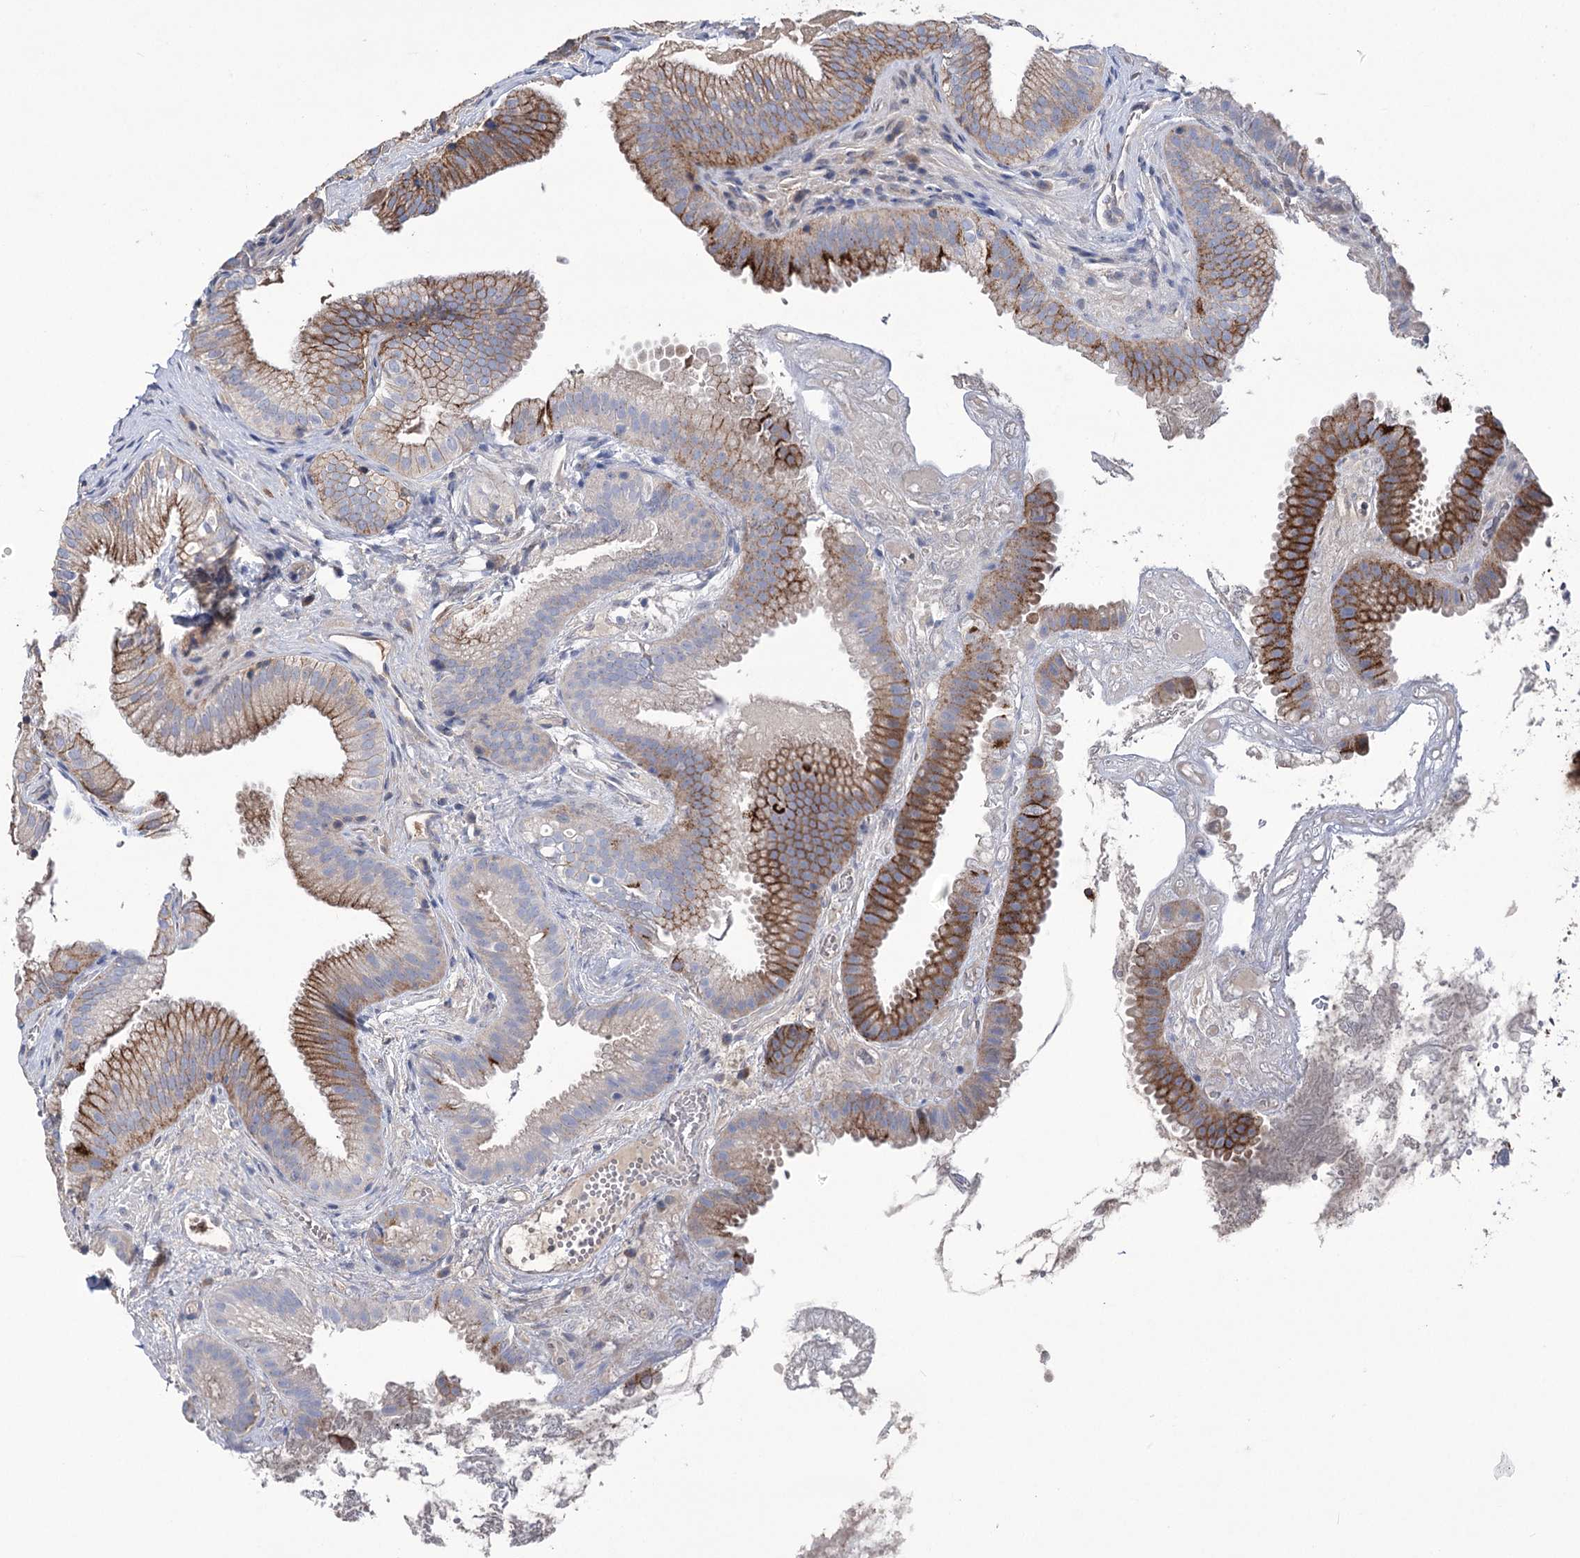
{"staining": {"intensity": "moderate", "quantity": "25%-75%", "location": "cytoplasmic/membranous"}, "tissue": "gallbladder", "cell_type": "Glandular cells", "image_type": "normal", "snomed": [{"axis": "morphology", "description": "Normal tissue, NOS"}, {"axis": "topography", "description": "Gallbladder"}], "caption": "The photomicrograph reveals staining of benign gallbladder, revealing moderate cytoplasmic/membranous protein staining (brown color) within glandular cells.", "gene": "CEP164", "patient": {"sex": "female", "age": 30}}